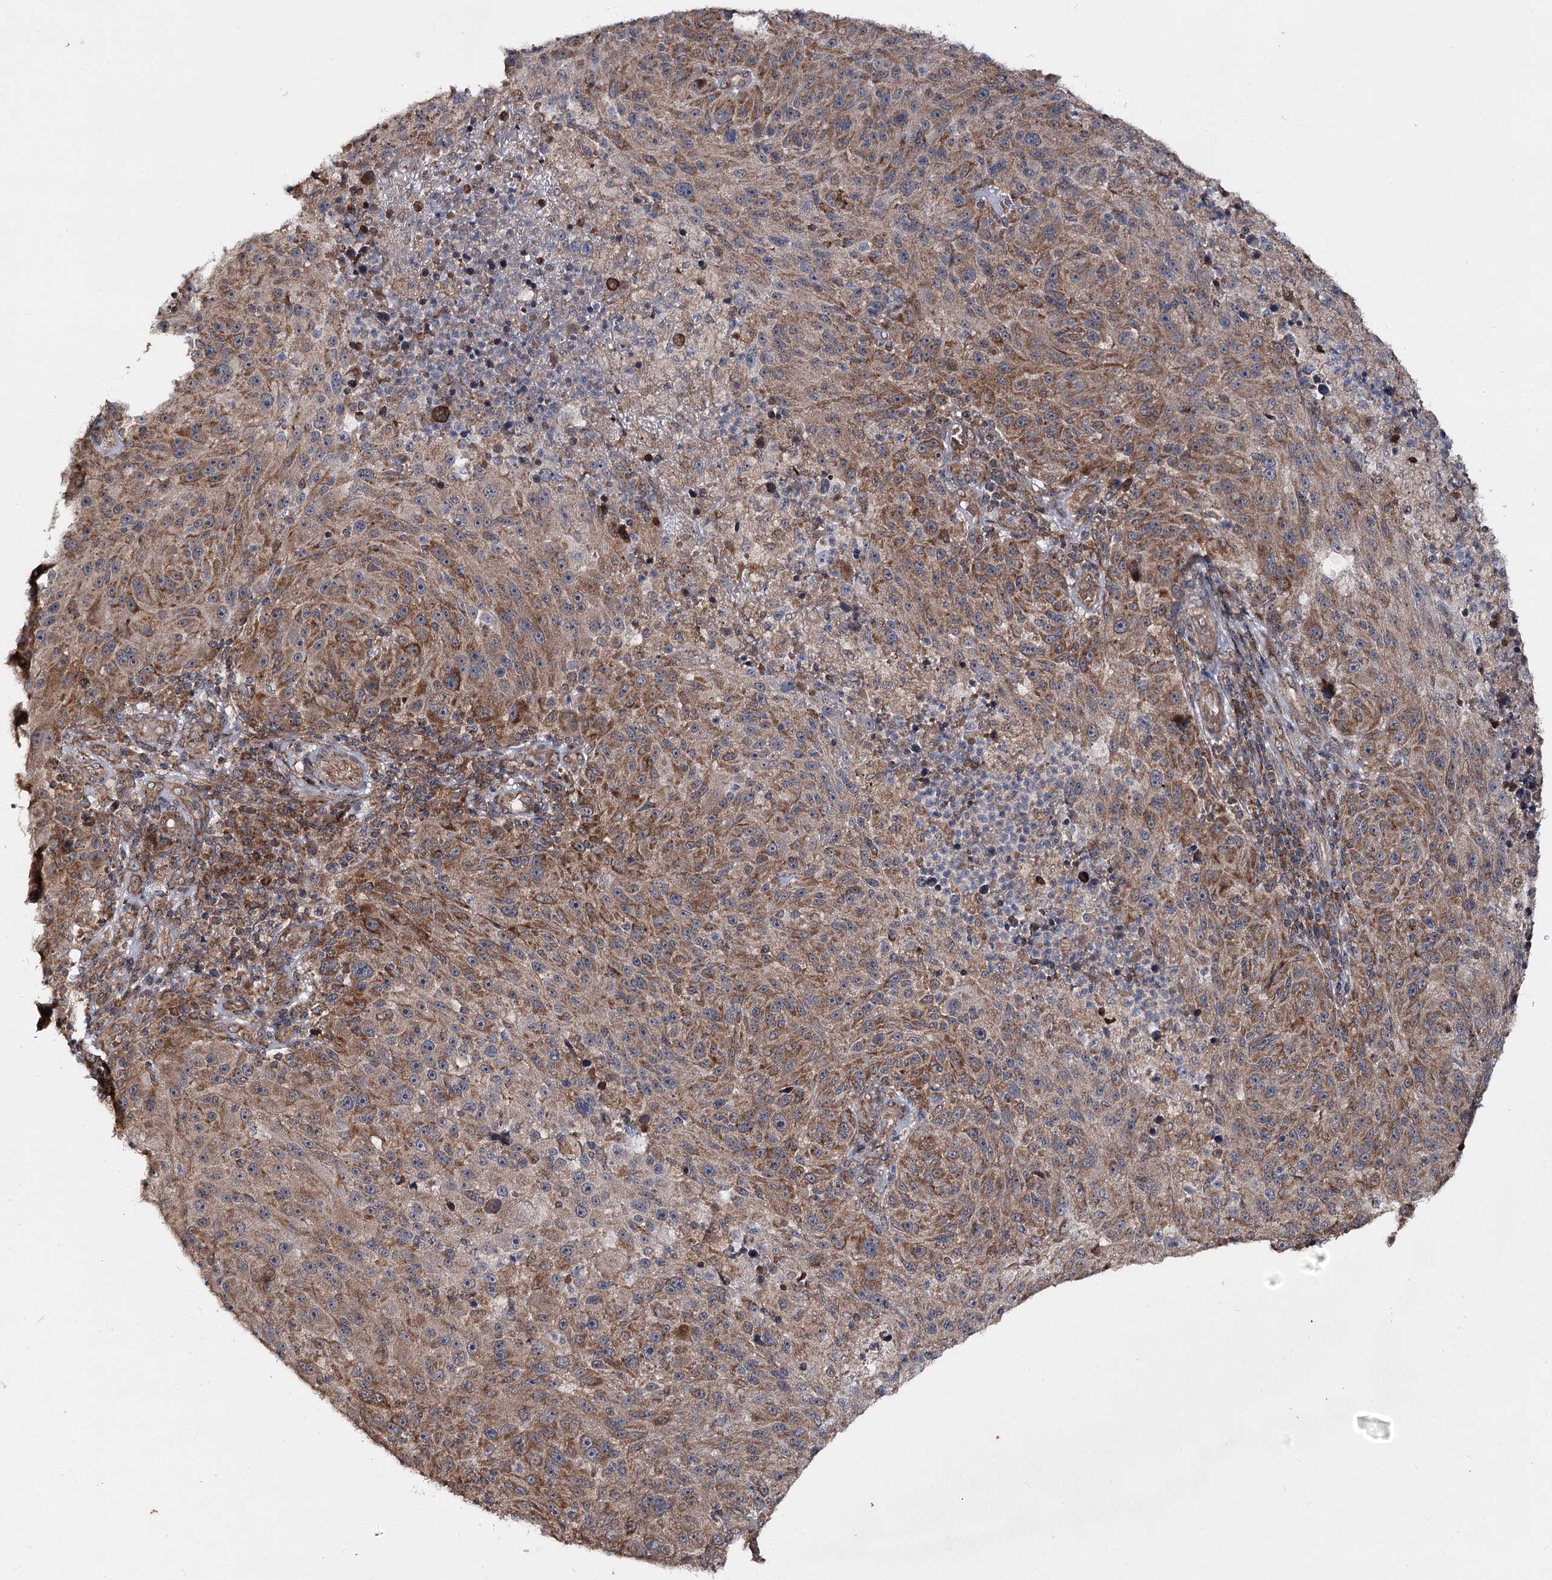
{"staining": {"intensity": "moderate", "quantity": ">75%", "location": "cytoplasmic/membranous"}, "tissue": "melanoma", "cell_type": "Tumor cells", "image_type": "cancer", "snomed": [{"axis": "morphology", "description": "Malignant melanoma, NOS"}, {"axis": "topography", "description": "Skin"}], "caption": "The photomicrograph displays immunohistochemical staining of malignant melanoma. There is moderate cytoplasmic/membranous staining is appreciated in approximately >75% of tumor cells. The staining was performed using DAB (3,3'-diaminobenzidine) to visualize the protein expression in brown, while the nuclei were stained in blue with hematoxylin (Magnification: 20x).", "gene": "MINDY3", "patient": {"sex": "male", "age": 53}}